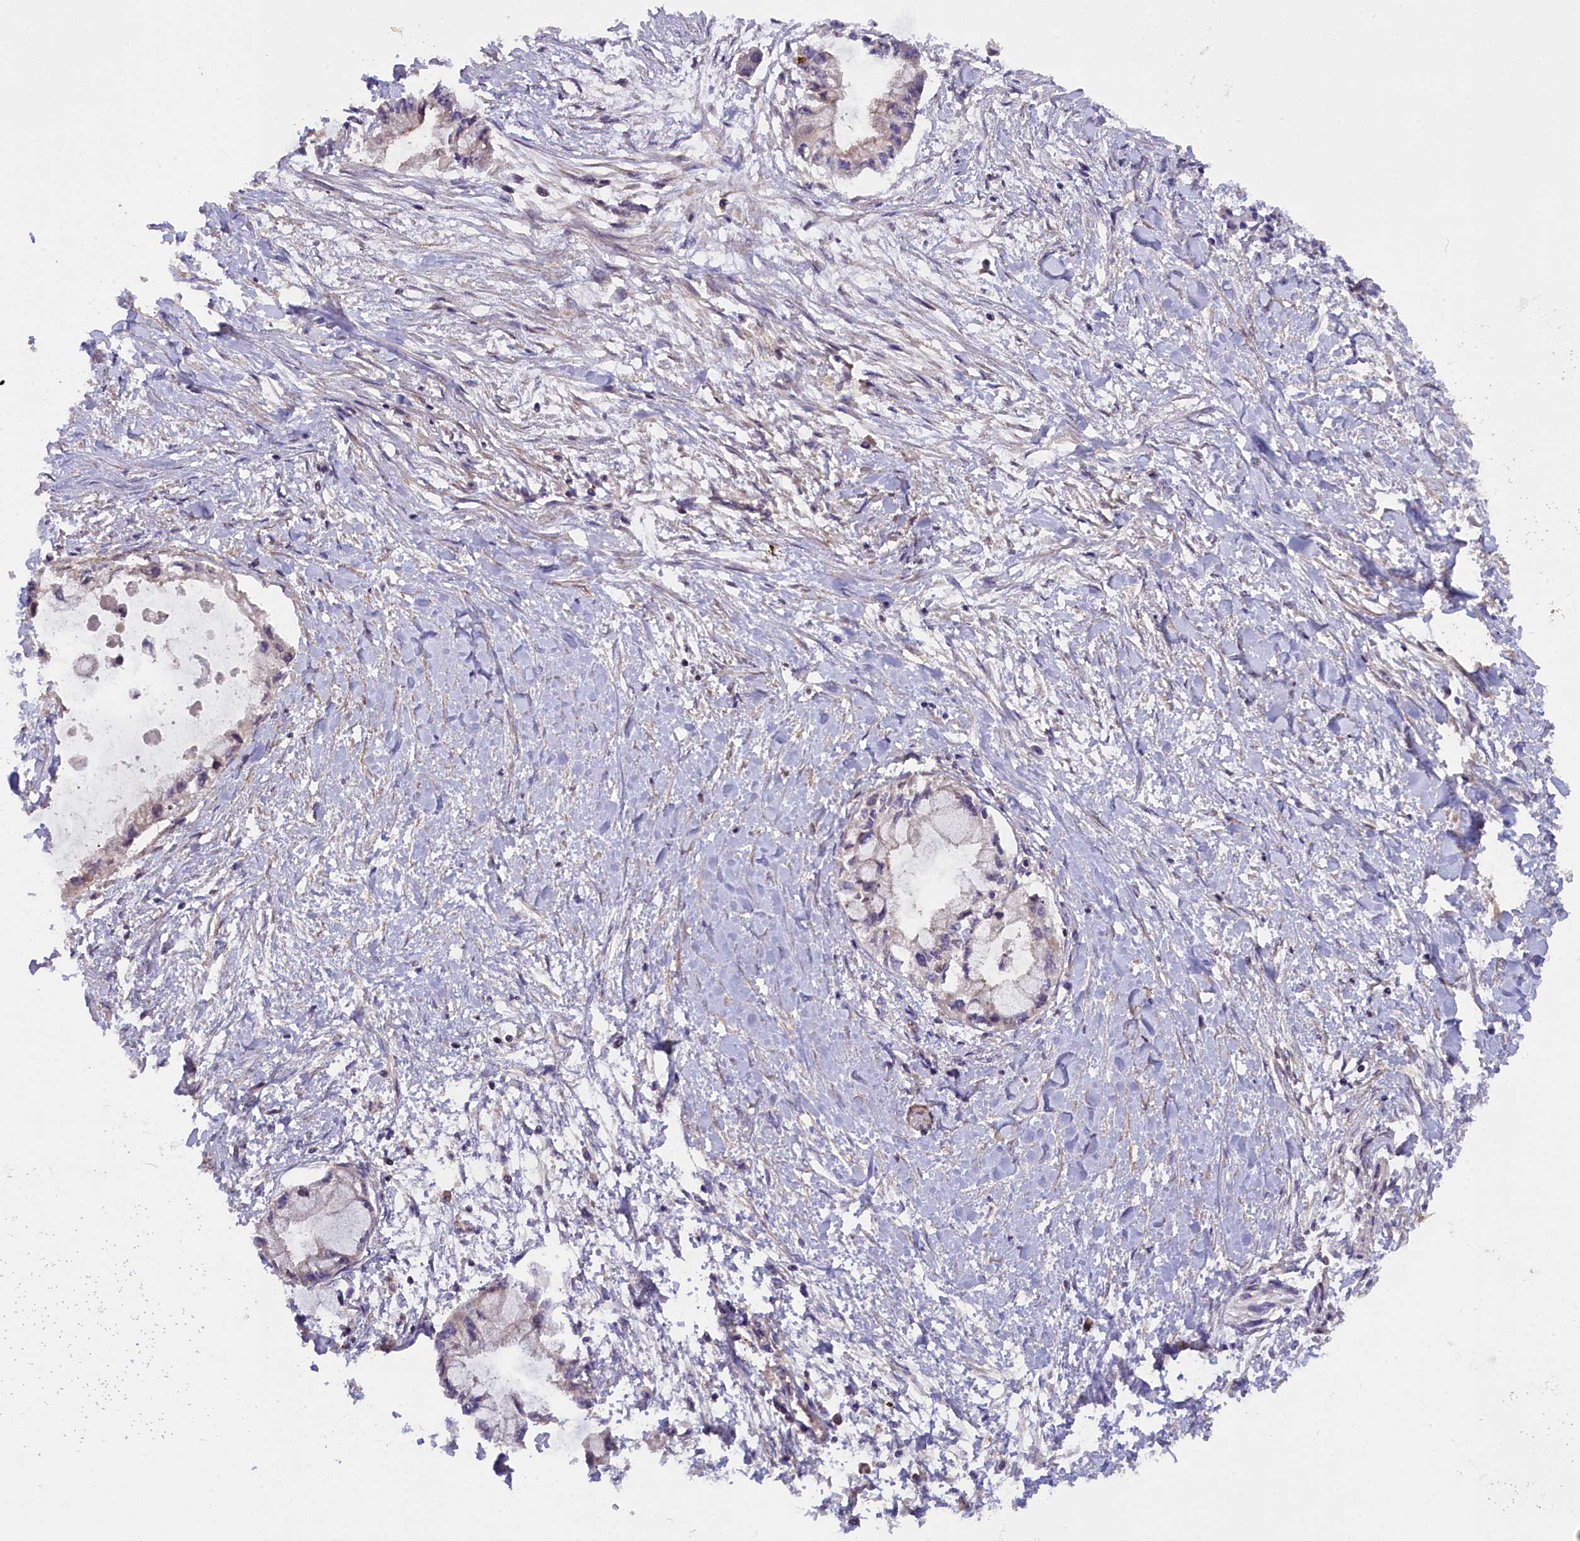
{"staining": {"intensity": "negative", "quantity": "none", "location": "none"}, "tissue": "pancreatic cancer", "cell_type": "Tumor cells", "image_type": "cancer", "snomed": [{"axis": "morphology", "description": "Adenocarcinoma, NOS"}, {"axis": "topography", "description": "Pancreas"}], "caption": "Tumor cells show no significant protein positivity in pancreatic cancer.", "gene": "FUZ", "patient": {"sex": "male", "age": 48}}